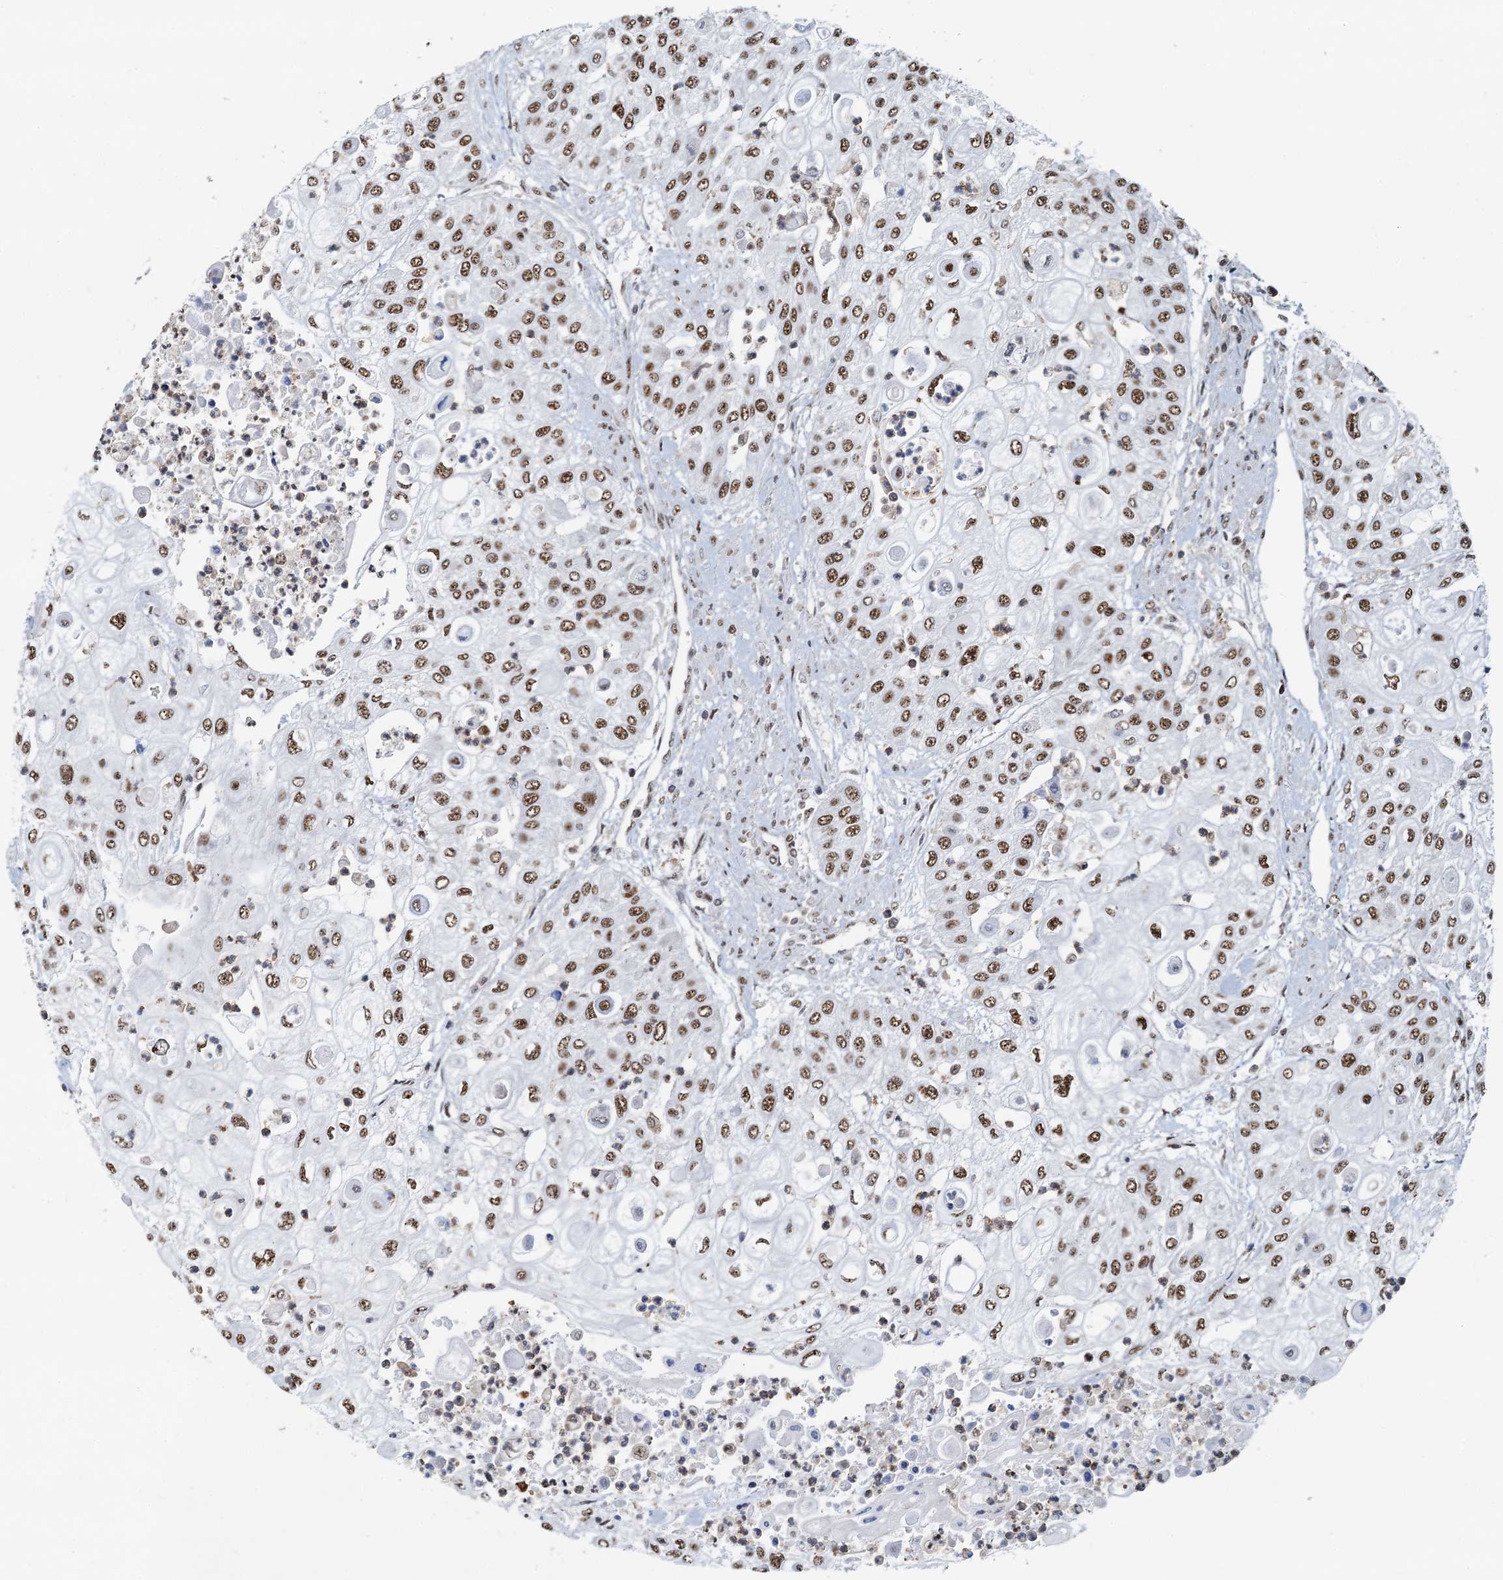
{"staining": {"intensity": "strong", "quantity": ">75%", "location": "nuclear"}, "tissue": "urothelial cancer", "cell_type": "Tumor cells", "image_type": "cancer", "snomed": [{"axis": "morphology", "description": "Urothelial carcinoma, High grade"}, {"axis": "topography", "description": "Urinary bladder"}], "caption": "Strong nuclear protein expression is identified in about >75% of tumor cells in urothelial carcinoma (high-grade). (DAB = brown stain, brightfield microscopy at high magnification).", "gene": "RBM26", "patient": {"sex": "female", "age": 79}}